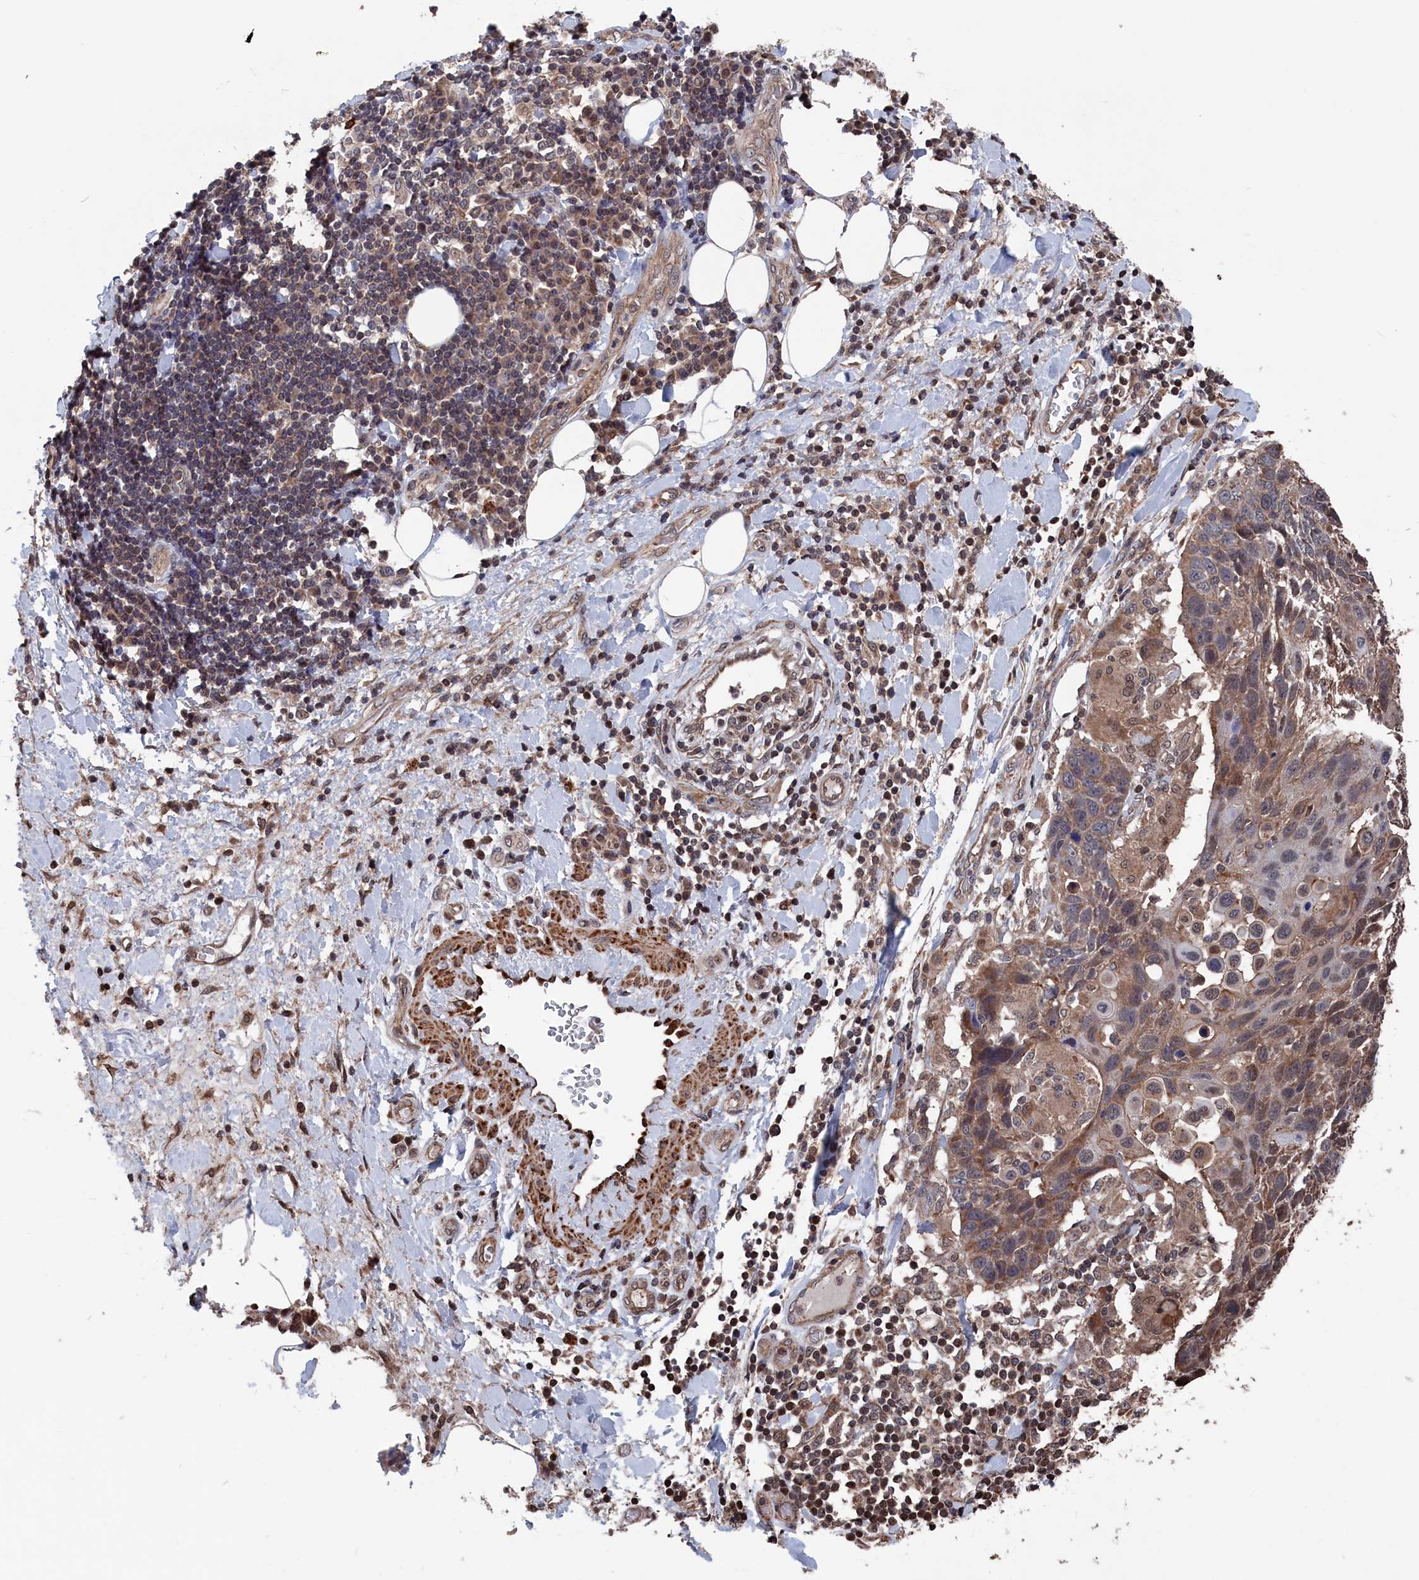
{"staining": {"intensity": "weak", "quantity": "25%-75%", "location": "cytoplasmic/membranous"}, "tissue": "adipose tissue", "cell_type": "Adipocytes", "image_type": "normal", "snomed": [{"axis": "morphology", "description": "Normal tissue, NOS"}, {"axis": "morphology", "description": "Squamous cell carcinoma, NOS"}, {"axis": "topography", "description": "Lymph node"}, {"axis": "topography", "description": "Bronchus"}, {"axis": "topography", "description": "Lung"}], "caption": "Normal adipose tissue displays weak cytoplasmic/membranous positivity in approximately 25%-75% of adipocytes.", "gene": "PDE12", "patient": {"sex": "male", "age": 66}}